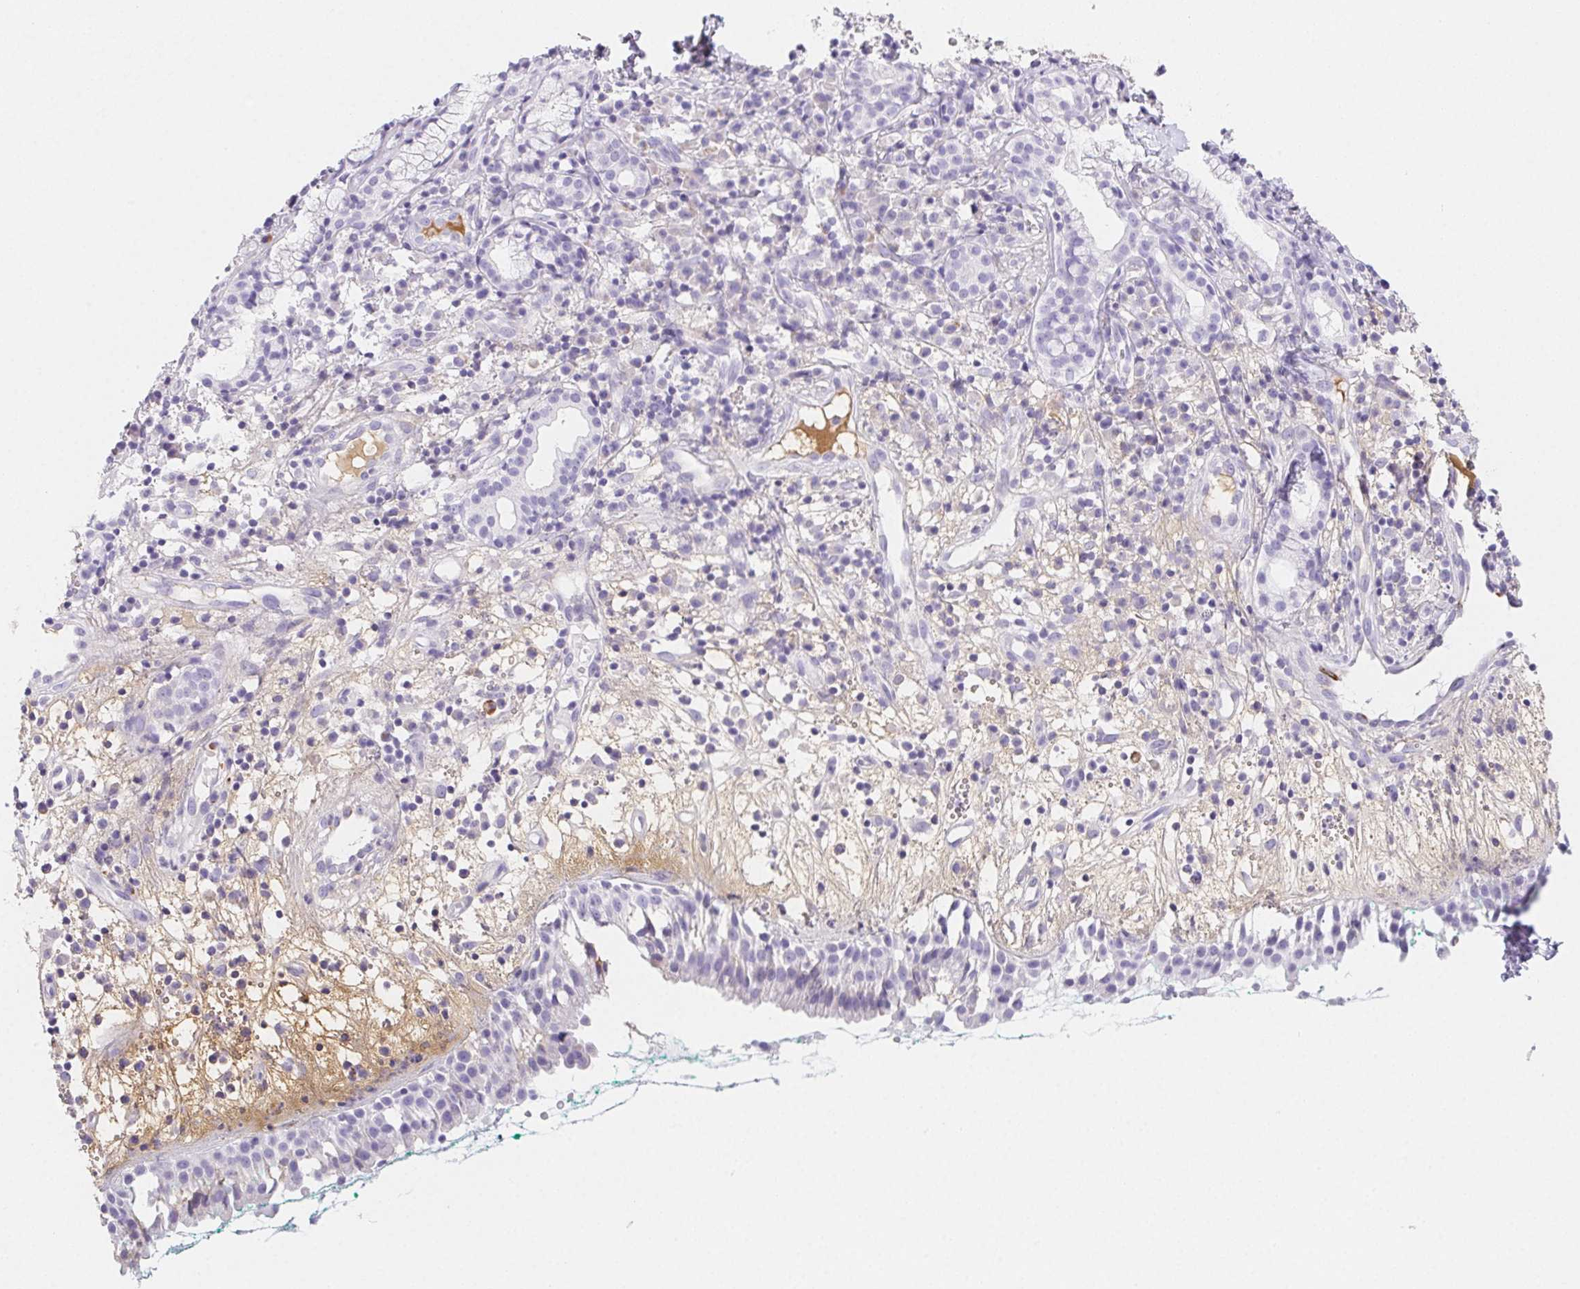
{"staining": {"intensity": "negative", "quantity": "none", "location": "none"}, "tissue": "nasopharynx", "cell_type": "Respiratory epithelial cells", "image_type": "normal", "snomed": [{"axis": "morphology", "description": "Normal tissue, NOS"}, {"axis": "morphology", "description": "Basal cell carcinoma"}, {"axis": "topography", "description": "Cartilage tissue"}, {"axis": "topography", "description": "Nasopharynx"}, {"axis": "topography", "description": "Oral tissue"}], "caption": "Unremarkable nasopharynx was stained to show a protein in brown. There is no significant expression in respiratory epithelial cells.", "gene": "ITIH2", "patient": {"sex": "female", "age": 77}}